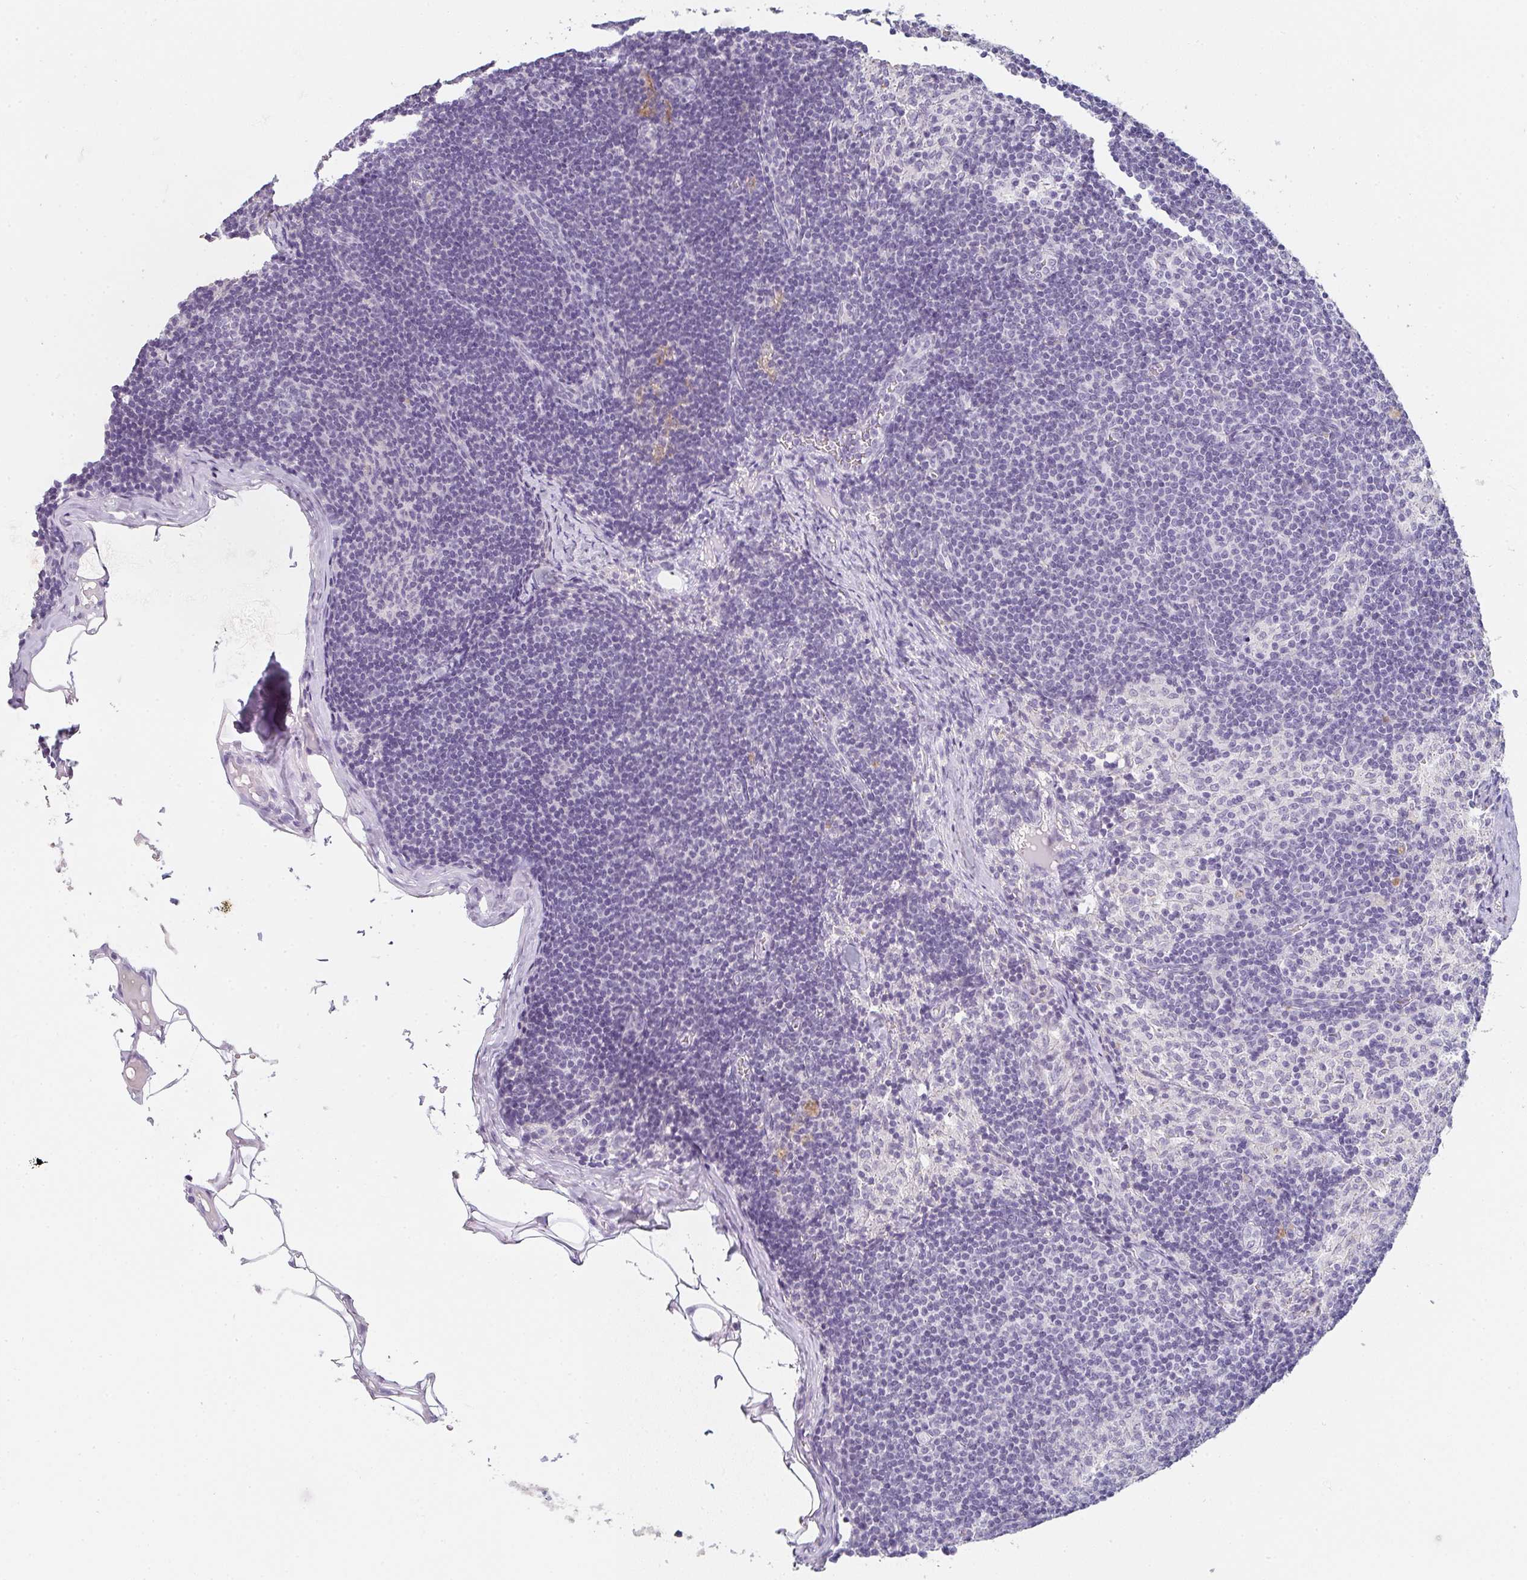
{"staining": {"intensity": "negative", "quantity": "none", "location": "none"}, "tissue": "lymph node", "cell_type": "Germinal center cells", "image_type": "normal", "snomed": [{"axis": "morphology", "description": "Normal tissue, NOS"}, {"axis": "topography", "description": "Lymph node"}], "caption": "IHC of unremarkable human lymph node displays no expression in germinal center cells. Nuclei are stained in blue.", "gene": "C1QTNF8", "patient": {"sex": "female", "age": 31}}